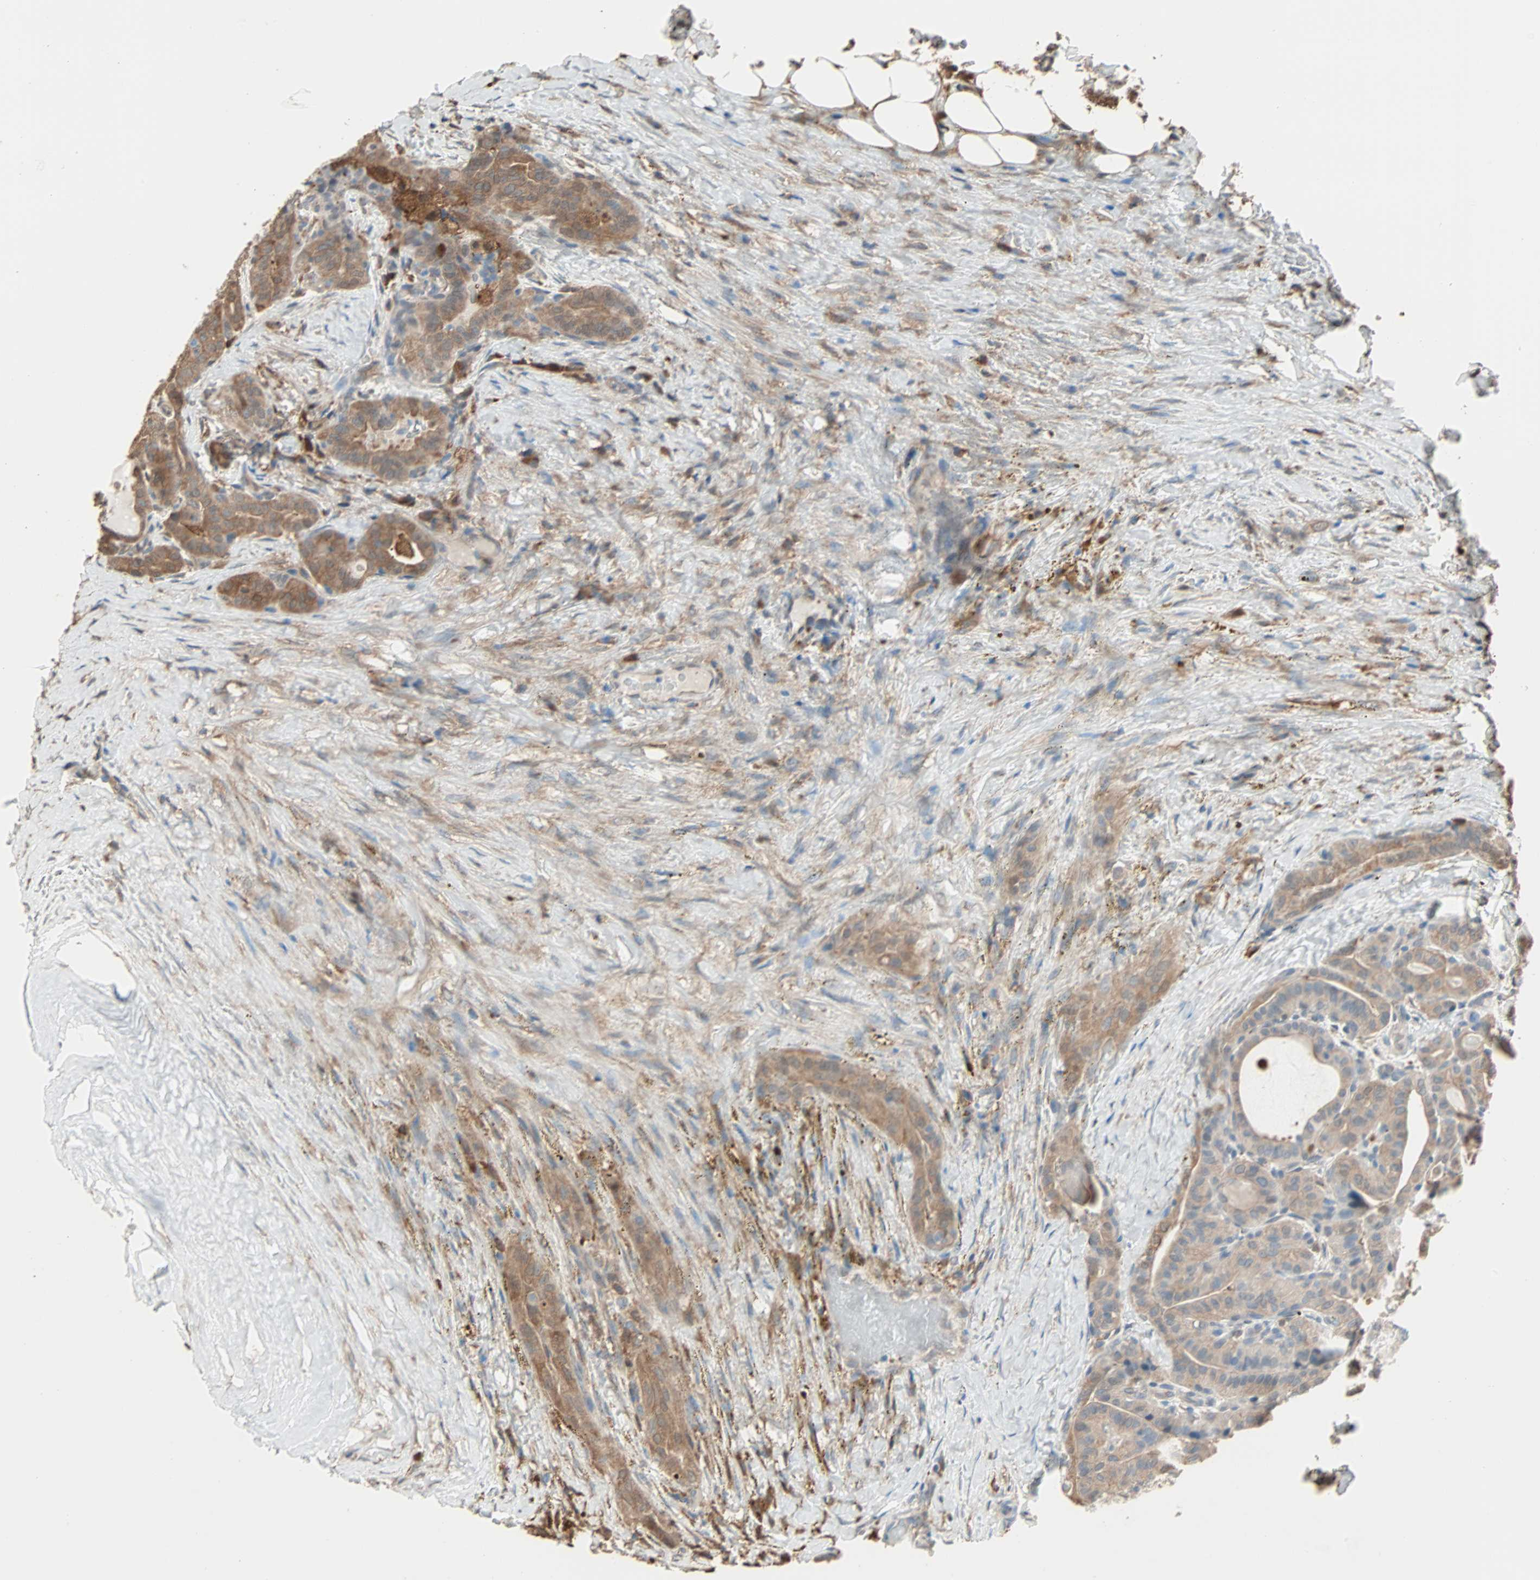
{"staining": {"intensity": "moderate", "quantity": ">75%", "location": "cytoplasmic/membranous"}, "tissue": "thyroid cancer", "cell_type": "Tumor cells", "image_type": "cancer", "snomed": [{"axis": "morphology", "description": "Papillary adenocarcinoma, NOS"}, {"axis": "topography", "description": "Thyroid gland"}], "caption": "Human papillary adenocarcinoma (thyroid) stained with a protein marker demonstrates moderate staining in tumor cells.", "gene": "PRDX1", "patient": {"sex": "male", "age": 77}}